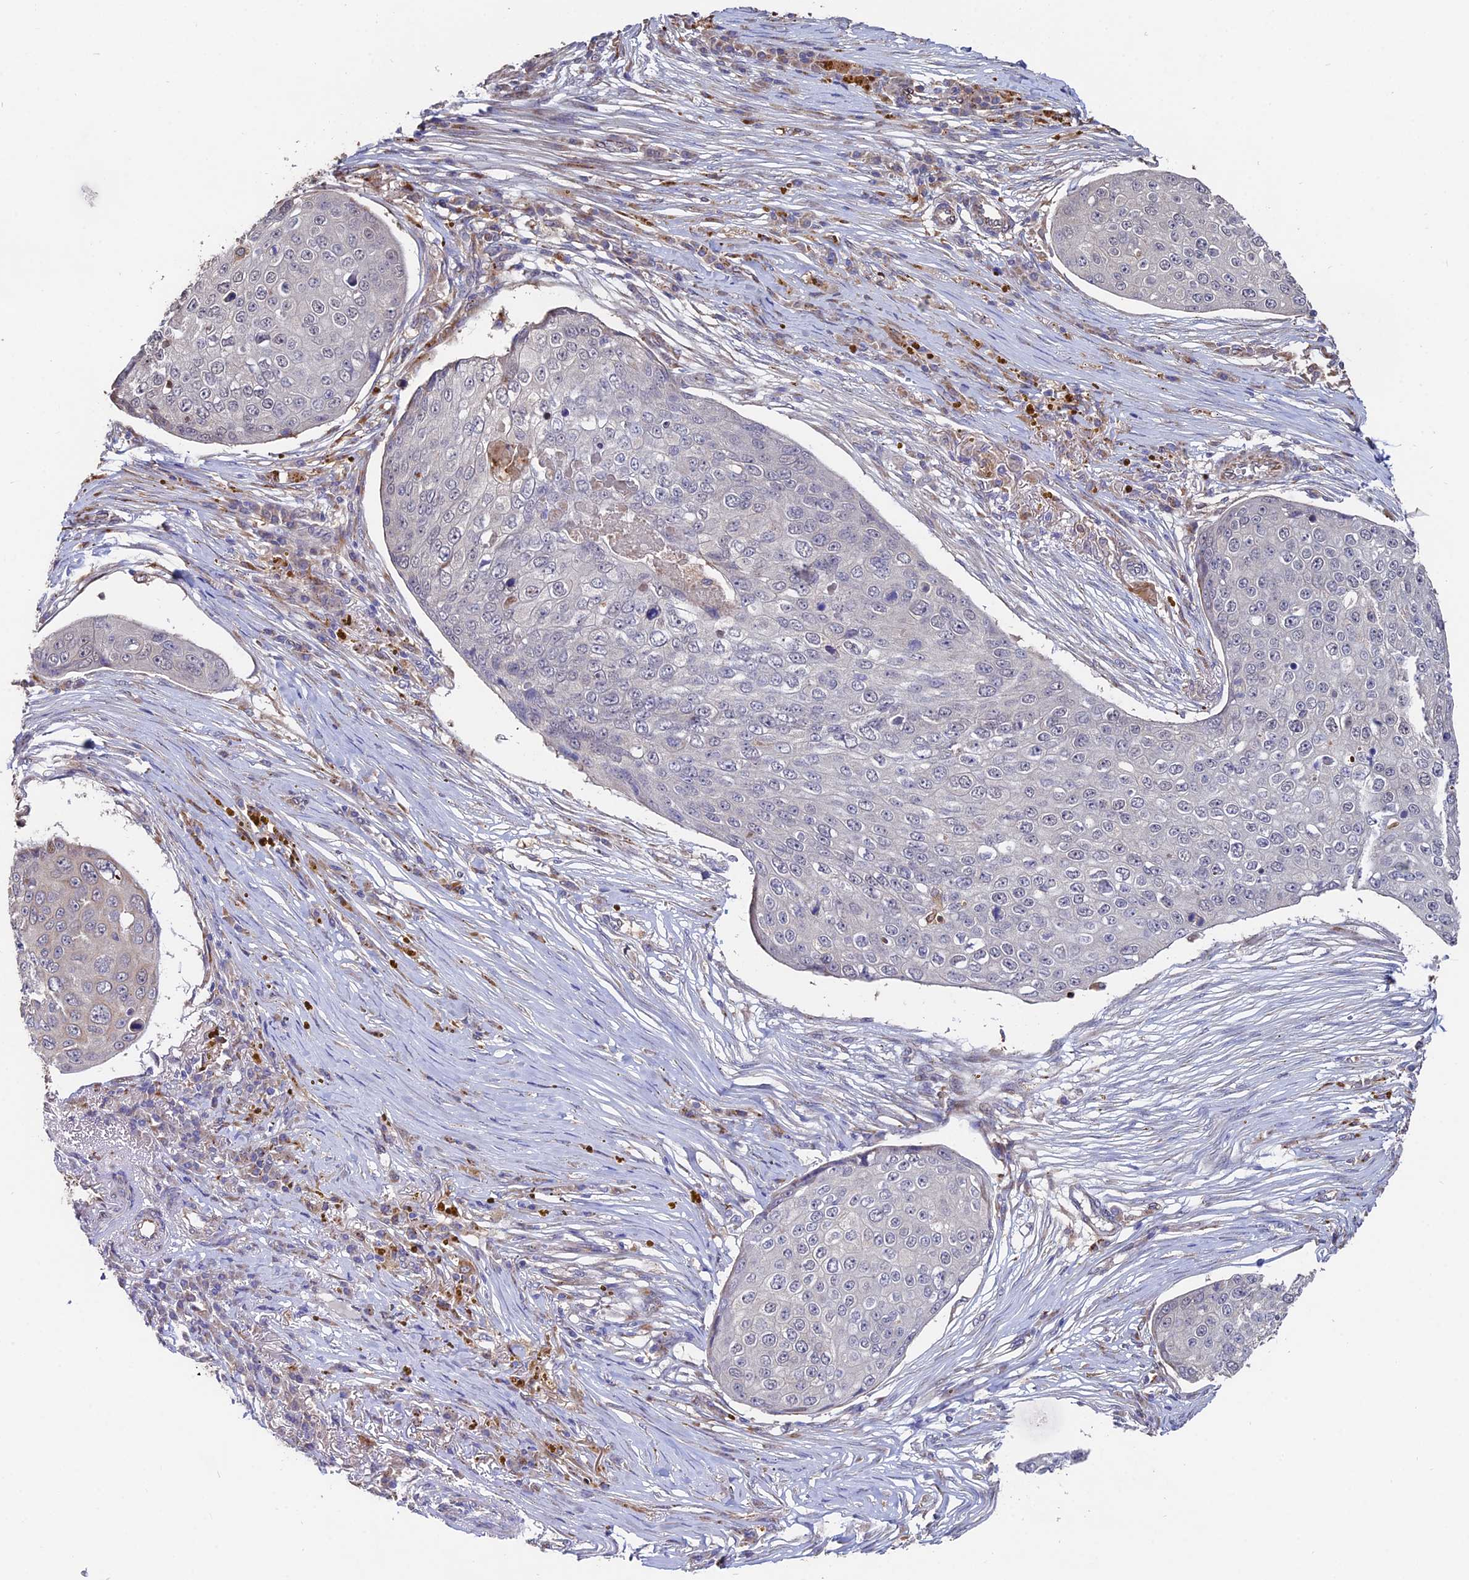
{"staining": {"intensity": "negative", "quantity": "none", "location": "none"}, "tissue": "skin cancer", "cell_type": "Tumor cells", "image_type": "cancer", "snomed": [{"axis": "morphology", "description": "Squamous cell carcinoma, NOS"}, {"axis": "topography", "description": "Skin"}], "caption": "A micrograph of skin squamous cell carcinoma stained for a protein exhibits no brown staining in tumor cells.", "gene": "ACTR5", "patient": {"sex": "male", "age": 71}}